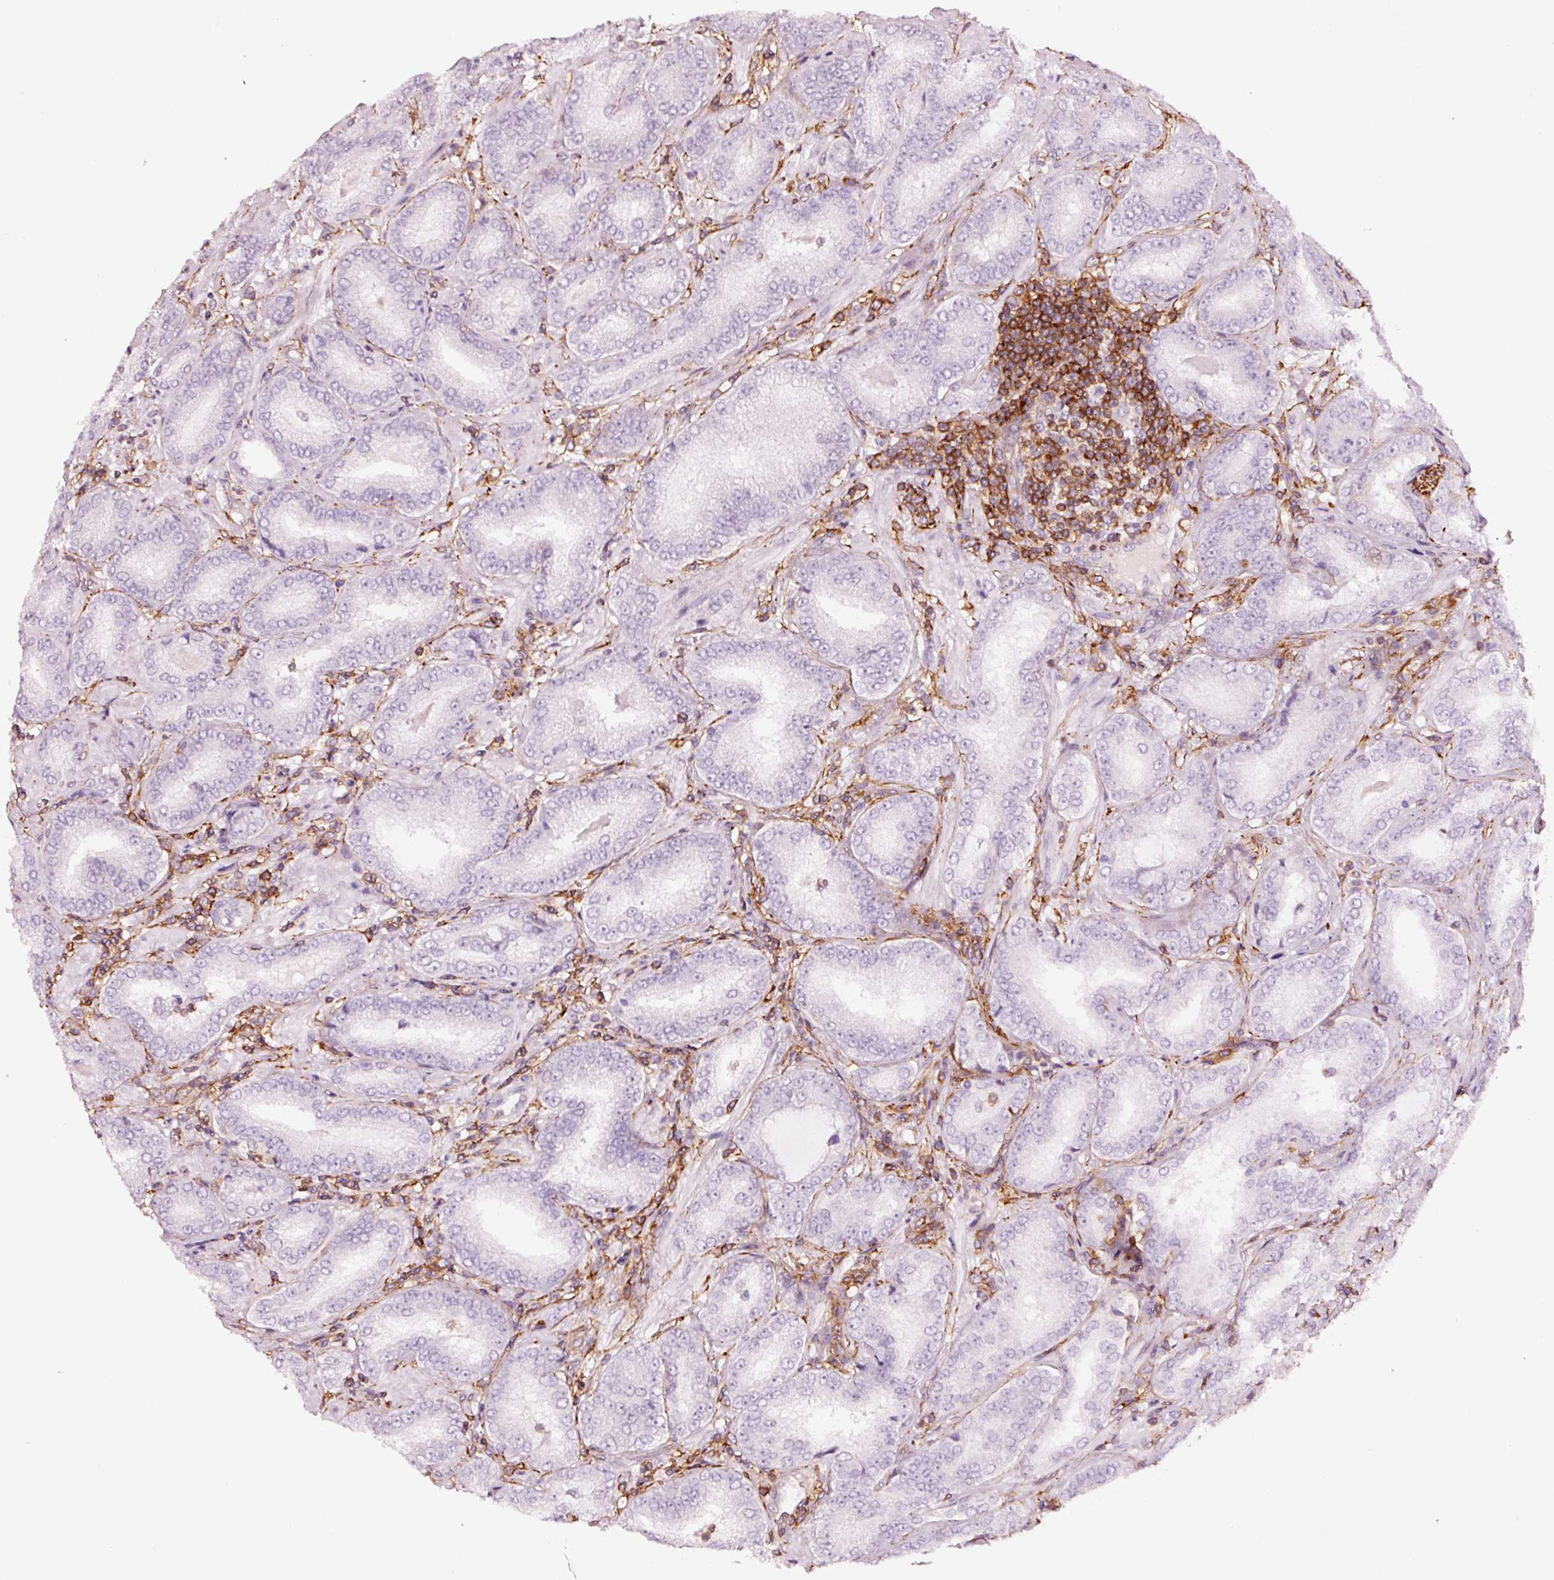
{"staining": {"intensity": "negative", "quantity": "none", "location": "none"}, "tissue": "prostate cancer", "cell_type": "Tumor cells", "image_type": "cancer", "snomed": [{"axis": "morphology", "description": "Adenocarcinoma, High grade"}, {"axis": "topography", "description": "Prostate"}], "caption": "An IHC photomicrograph of prostate cancer is shown. There is no staining in tumor cells of prostate cancer.", "gene": "ADD3", "patient": {"sex": "male", "age": 72}}